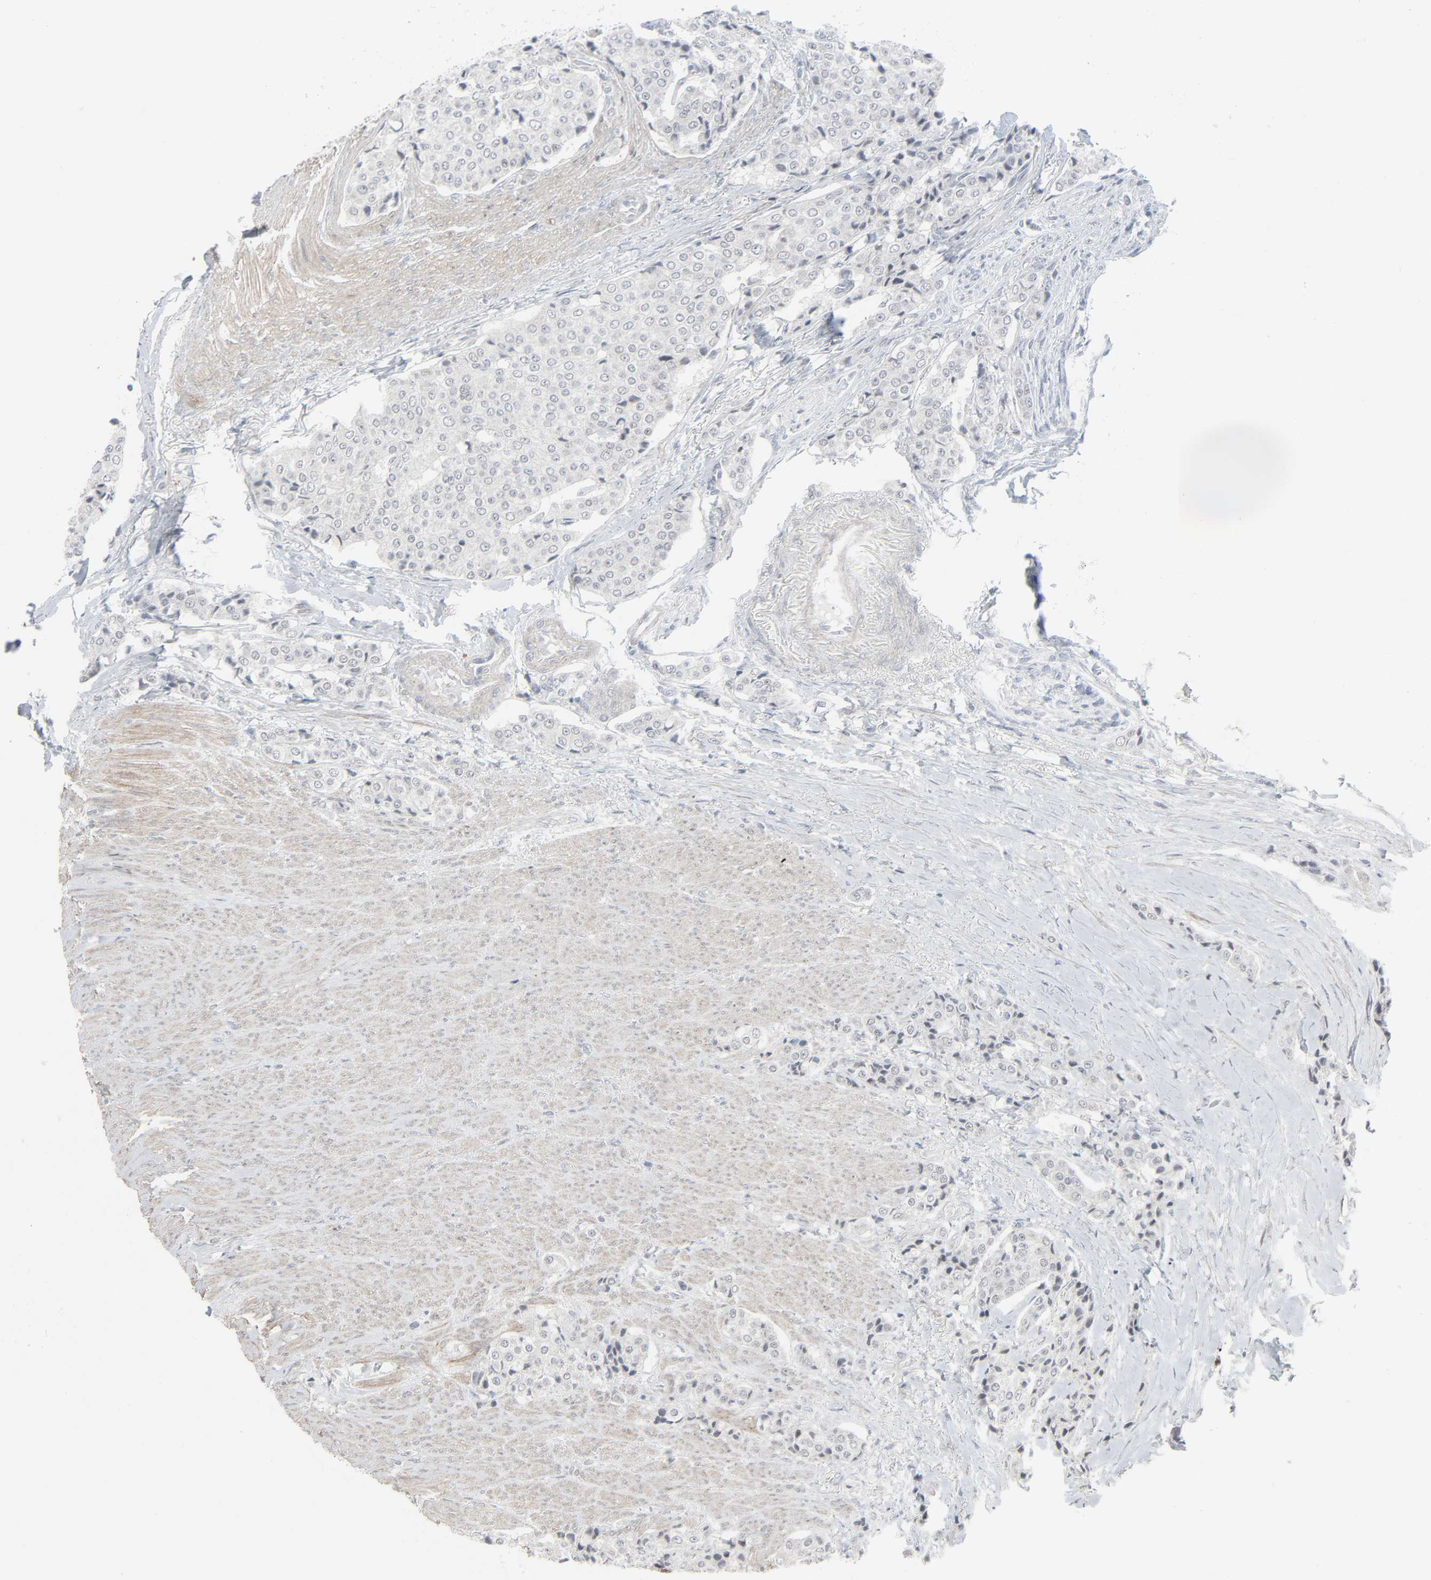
{"staining": {"intensity": "negative", "quantity": "none", "location": "none"}, "tissue": "carcinoid", "cell_type": "Tumor cells", "image_type": "cancer", "snomed": [{"axis": "morphology", "description": "Carcinoid, malignant, NOS"}, {"axis": "topography", "description": "Colon"}], "caption": "This is an immunohistochemistry (IHC) micrograph of carcinoid. There is no staining in tumor cells.", "gene": "NEUROD1", "patient": {"sex": "female", "age": 61}}